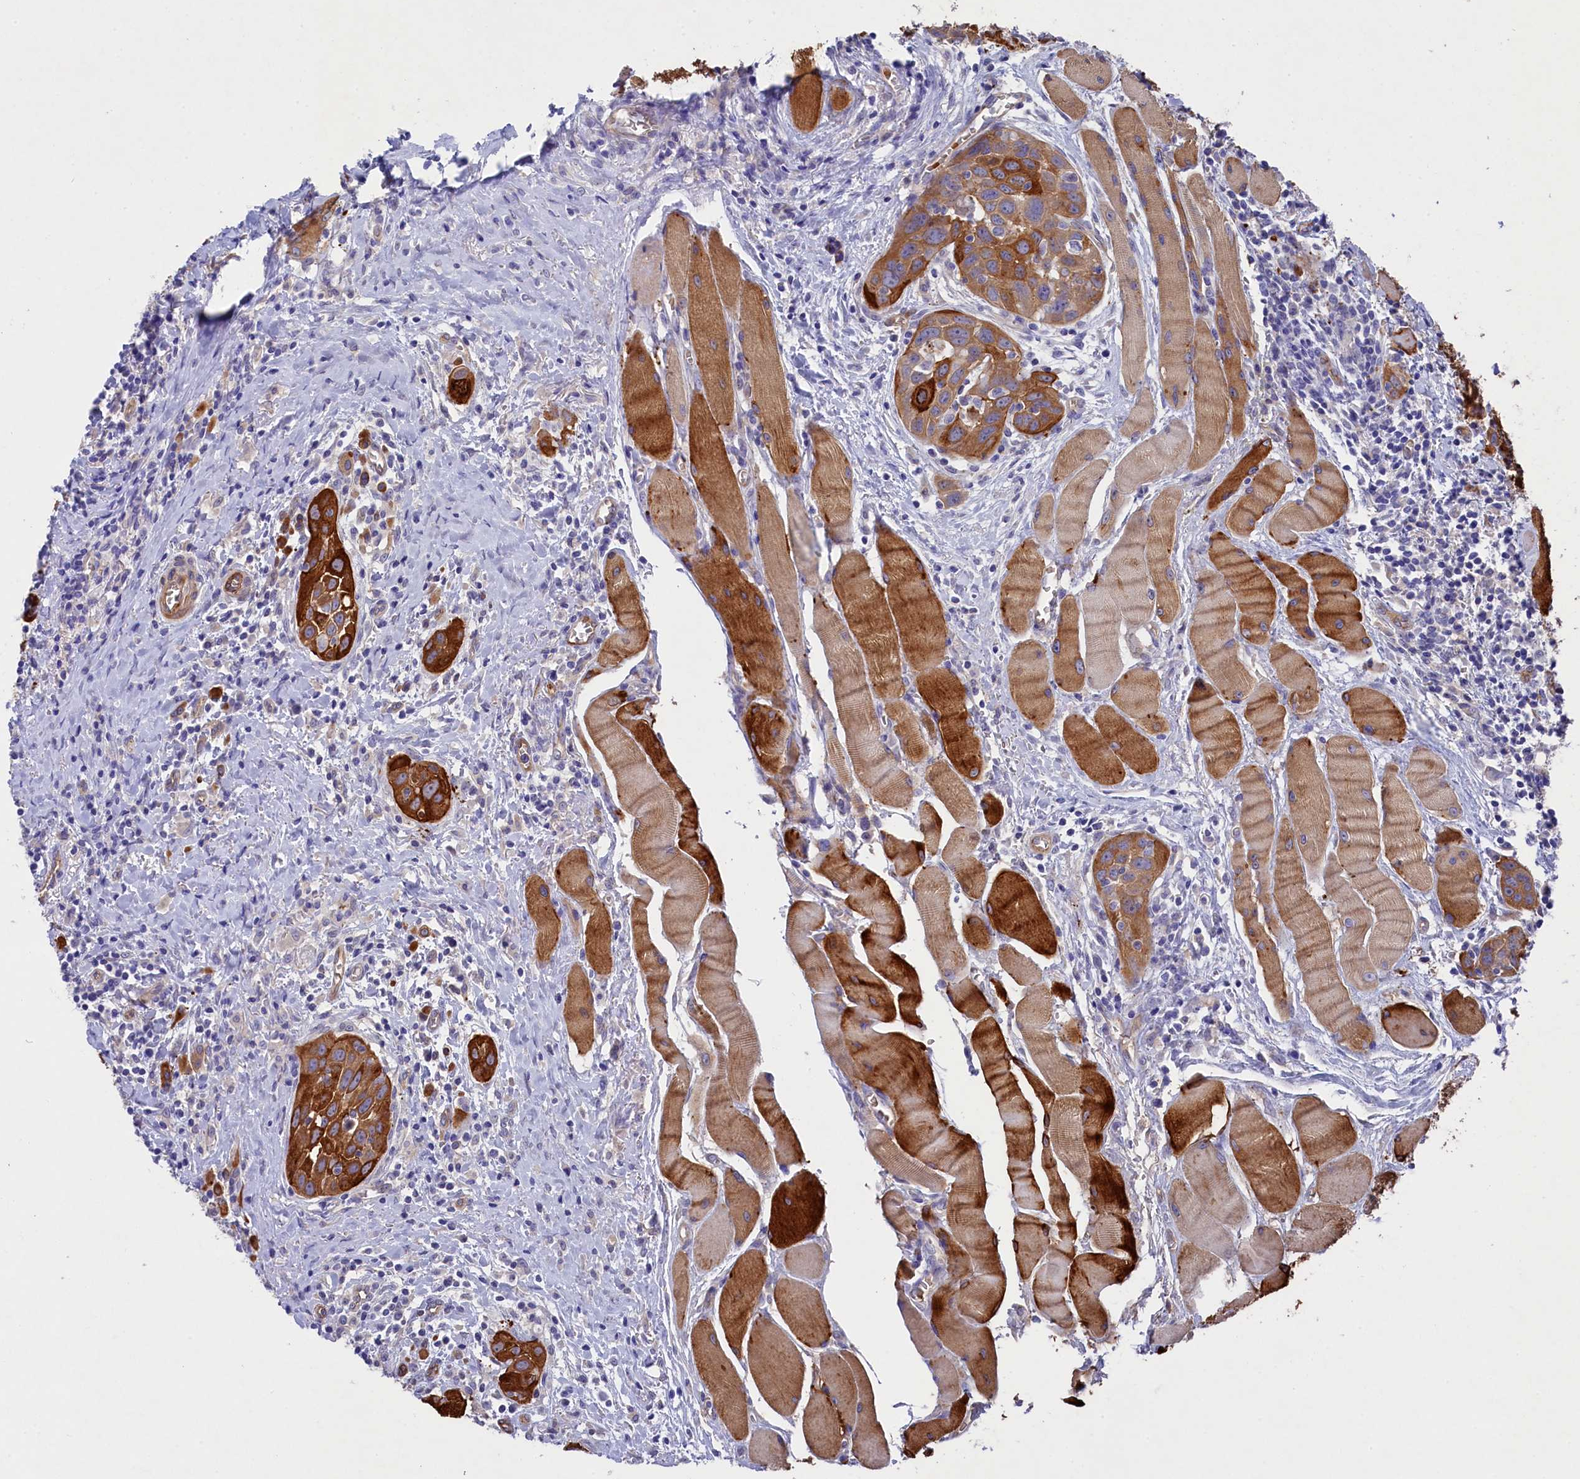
{"staining": {"intensity": "strong", "quantity": ">75%", "location": "cytoplasmic/membranous"}, "tissue": "head and neck cancer", "cell_type": "Tumor cells", "image_type": "cancer", "snomed": [{"axis": "morphology", "description": "Squamous cell carcinoma, NOS"}, {"axis": "topography", "description": "Oral tissue"}, {"axis": "topography", "description": "Head-Neck"}], "caption": "Immunohistochemistry (IHC) (DAB) staining of squamous cell carcinoma (head and neck) shows strong cytoplasmic/membranous protein staining in approximately >75% of tumor cells. (DAB IHC with brightfield microscopy, high magnification).", "gene": "LHFPL4", "patient": {"sex": "female", "age": 50}}